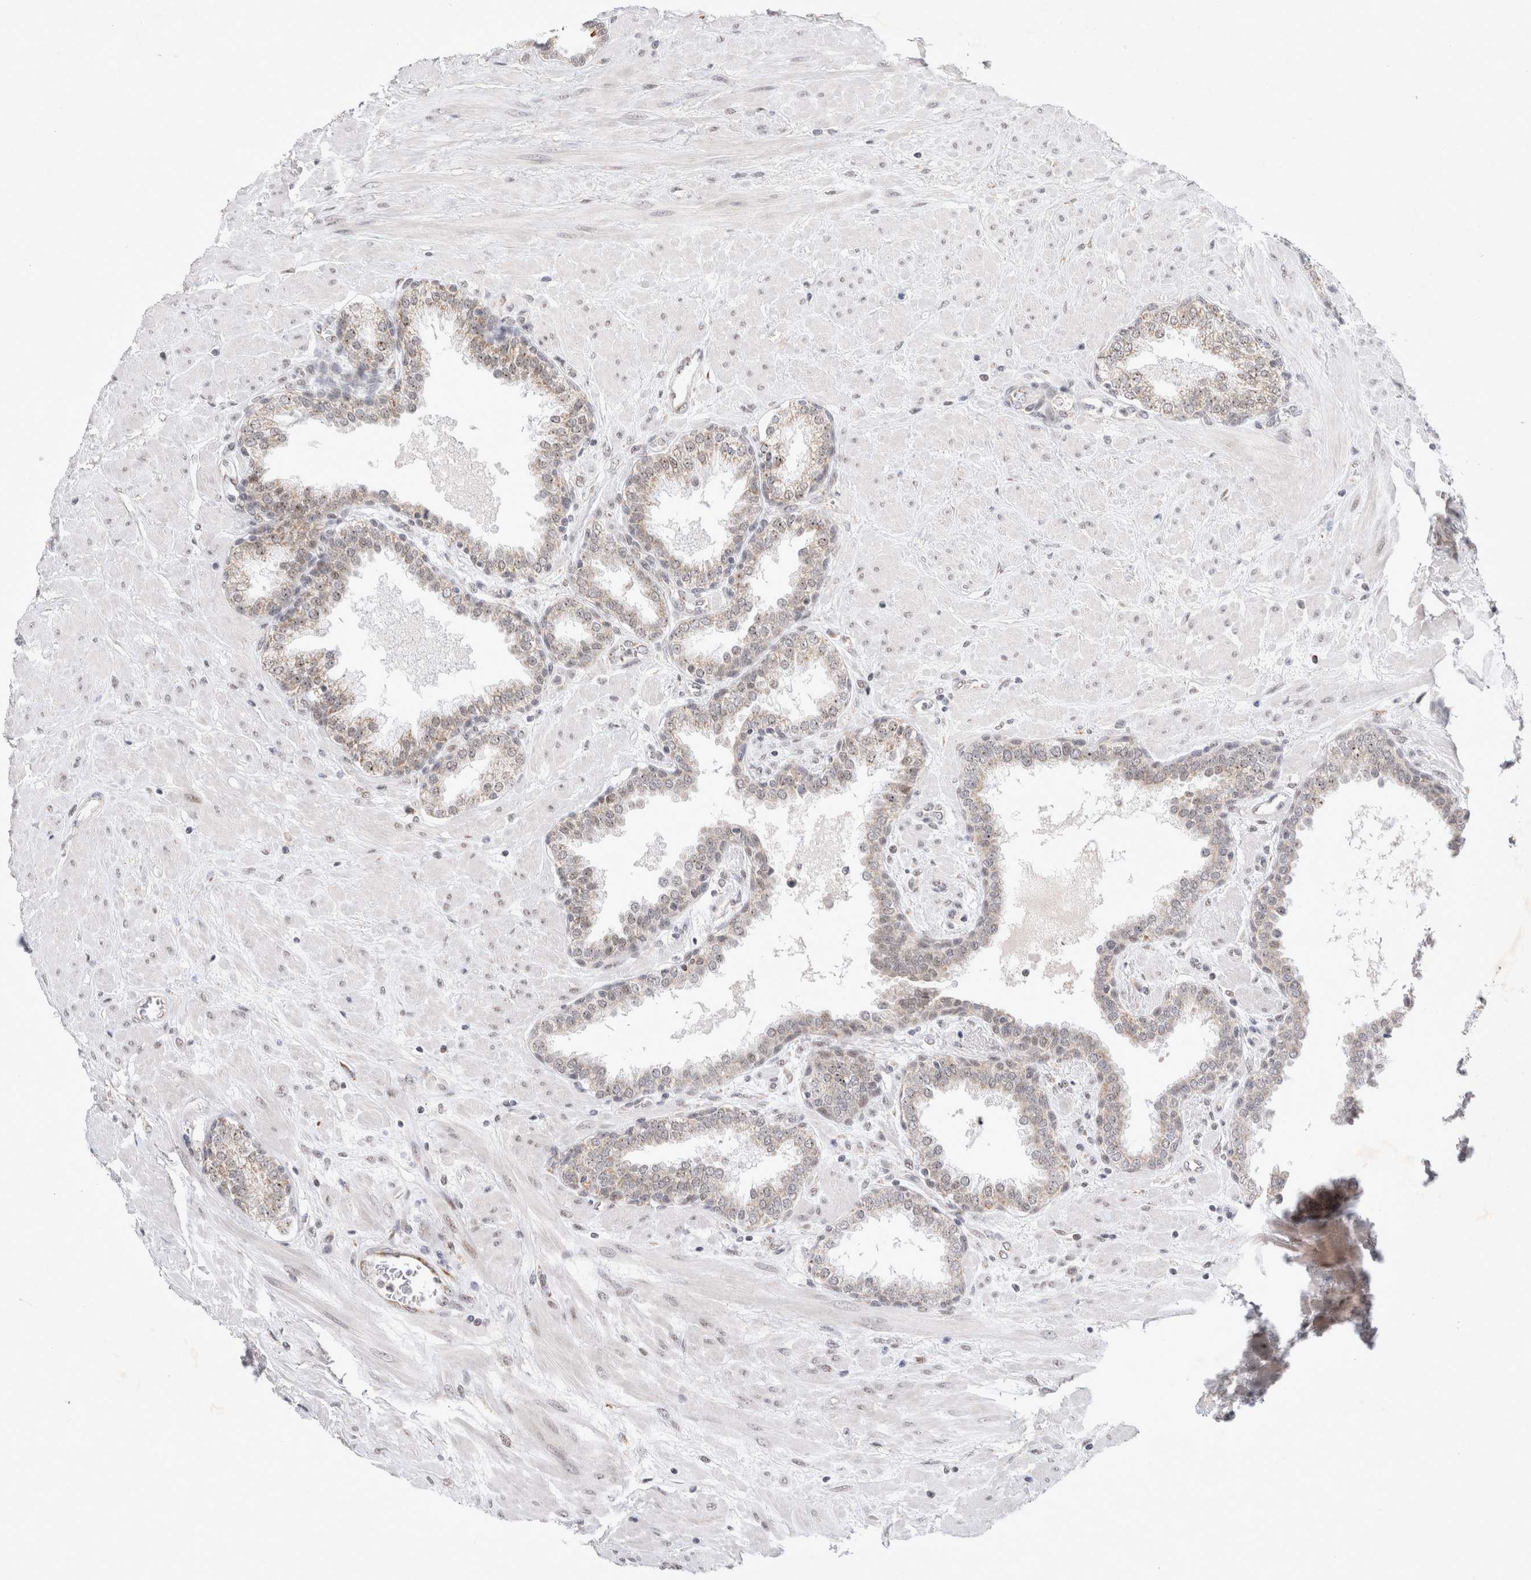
{"staining": {"intensity": "weak", "quantity": "25%-75%", "location": "cytoplasmic/membranous,nuclear"}, "tissue": "prostate", "cell_type": "Glandular cells", "image_type": "normal", "snomed": [{"axis": "morphology", "description": "Normal tissue, NOS"}, {"axis": "topography", "description": "Prostate"}], "caption": "IHC histopathology image of unremarkable human prostate stained for a protein (brown), which exhibits low levels of weak cytoplasmic/membranous,nuclear positivity in about 25%-75% of glandular cells.", "gene": "MRPL37", "patient": {"sex": "male", "age": 51}}